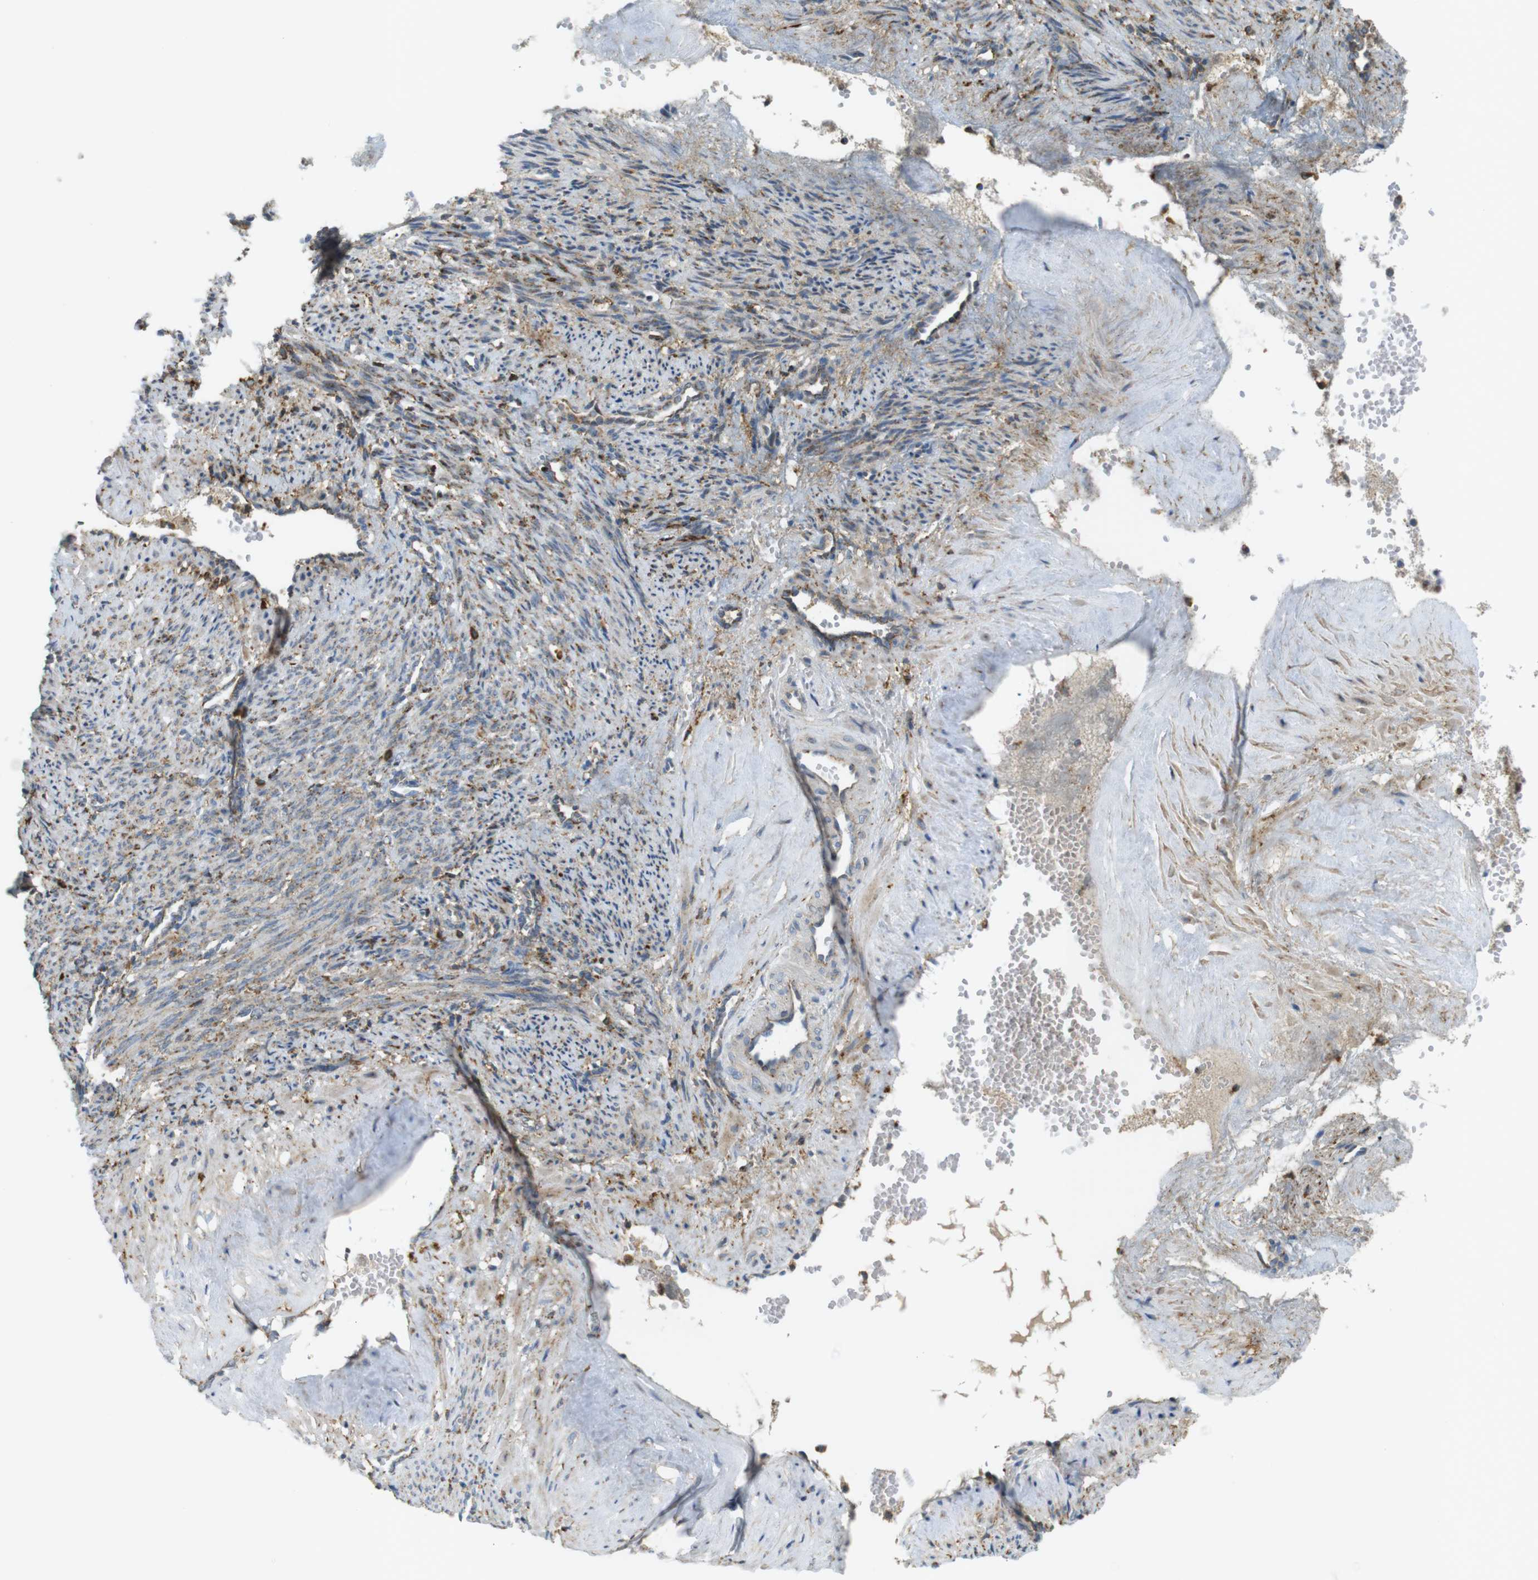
{"staining": {"intensity": "weak", "quantity": ">75%", "location": "cytoplasmic/membranous"}, "tissue": "smooth muscle", "cell_type": "Smooth muscle cells", "image_type": "normal", "snomed": [{"axis": "morphology", "description": "Normal tissue, NOS"}, {"axis": "topography", "description": "Endometrium"}], "caption": "A brown stain shows weak cytoplasmic/membranous expression of a protein in smooth muscle cells of benign human smooth muscle.", "gene": "LAMP1", "patient": {"sex": "female", "age": 33}}